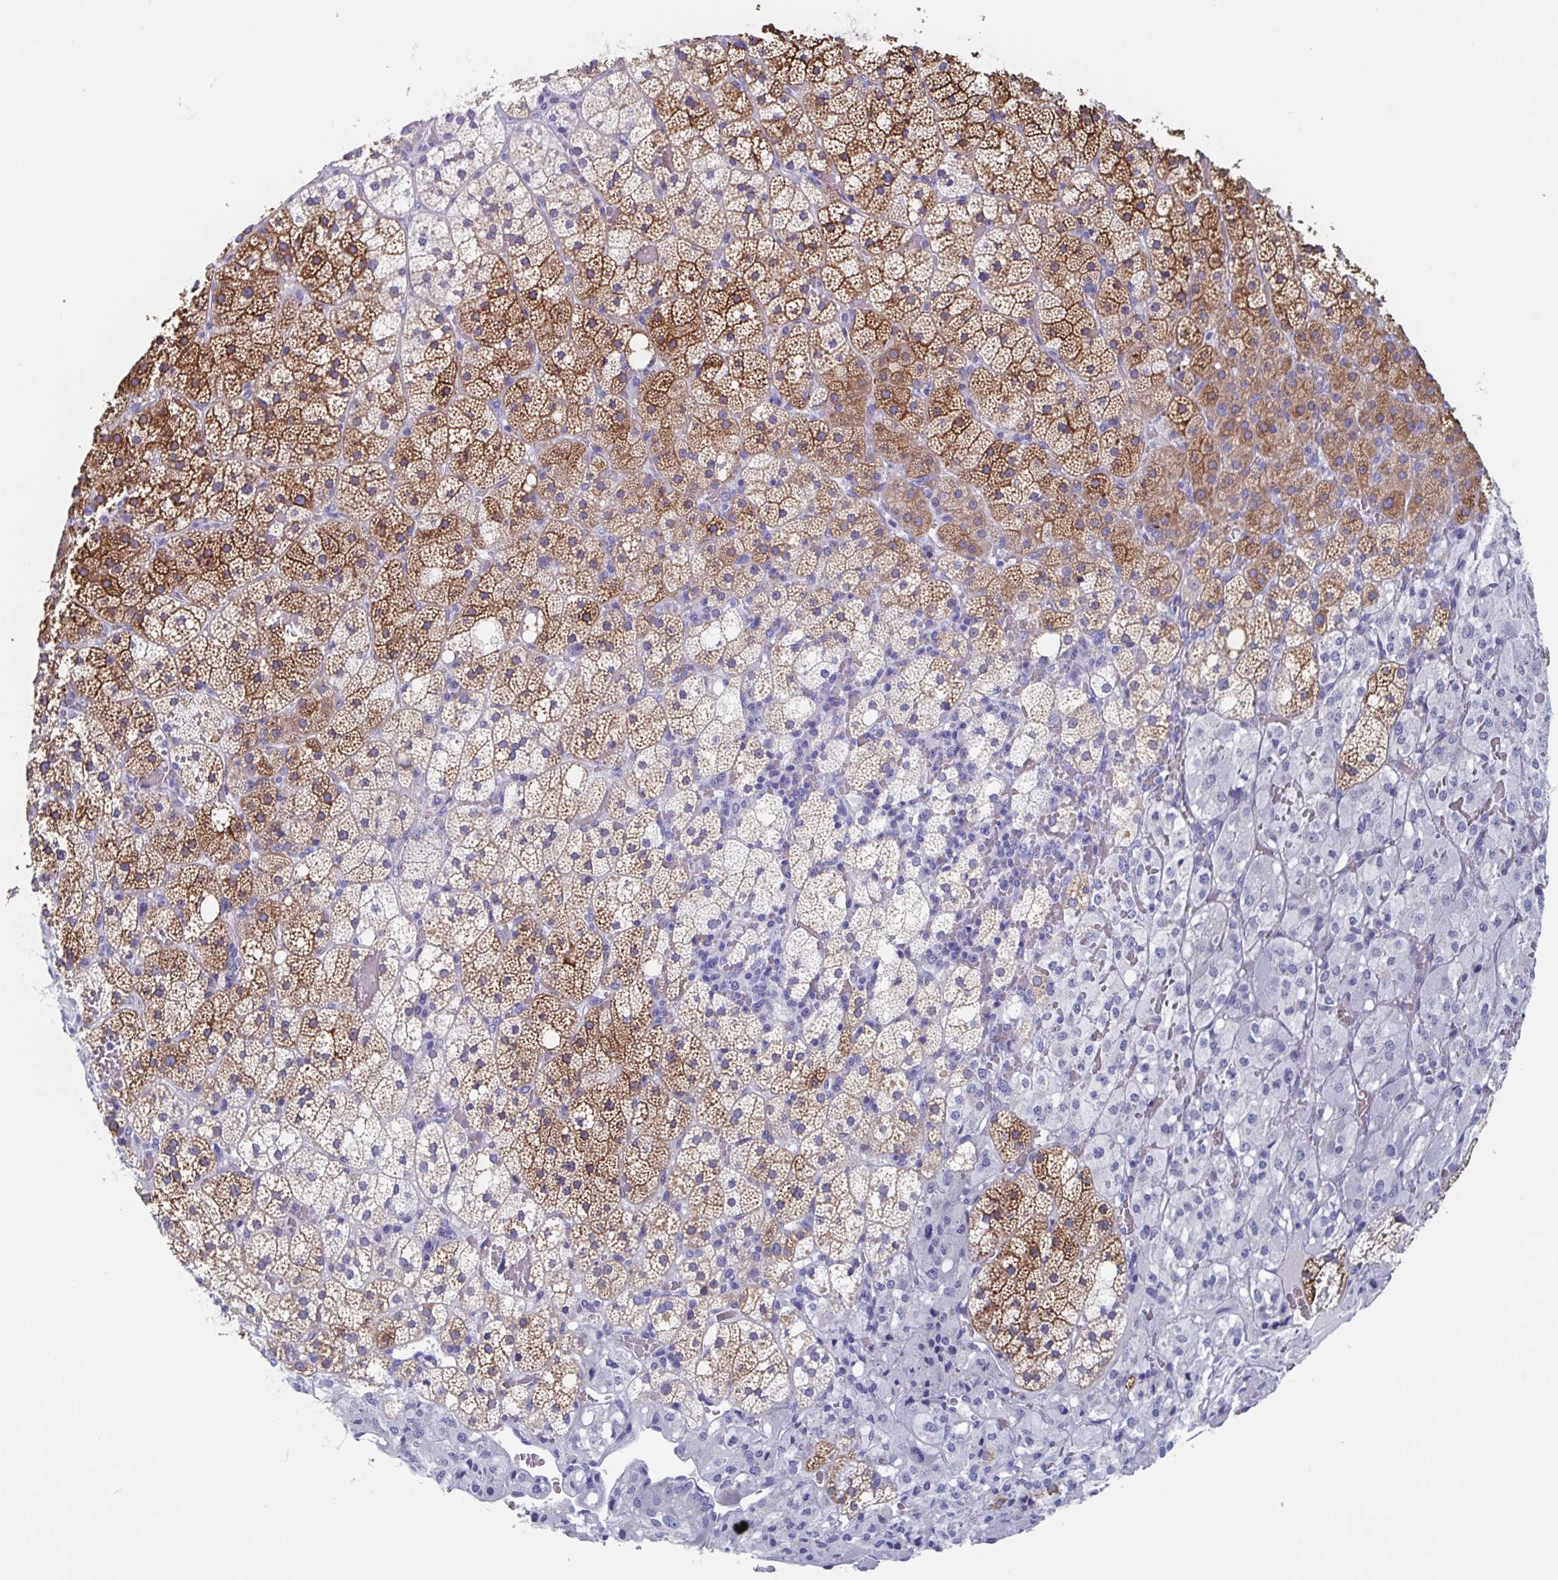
{"staining": {"intensity": "moderate", "quantity": "25%-75%", "location": "cytoplasmic/membranous"}, "tissue": "adrenal gland", "cell_type": "Glandular cells", "image_type": "normal", "snomed": [{"axis": "morphology", "description": "Normal tissue, NOS"}, {"axis": "topography", "description": "Adrenal gland"}], "caption": "Brown immunohistochemical staining in normal human adrenal gland reveals moderate cytoplasmic/membranous staining in approximately 25%-75% of glandular cells.", "gene": "SHCBP1L", "patient": {"sex": "male", "age": 53}}